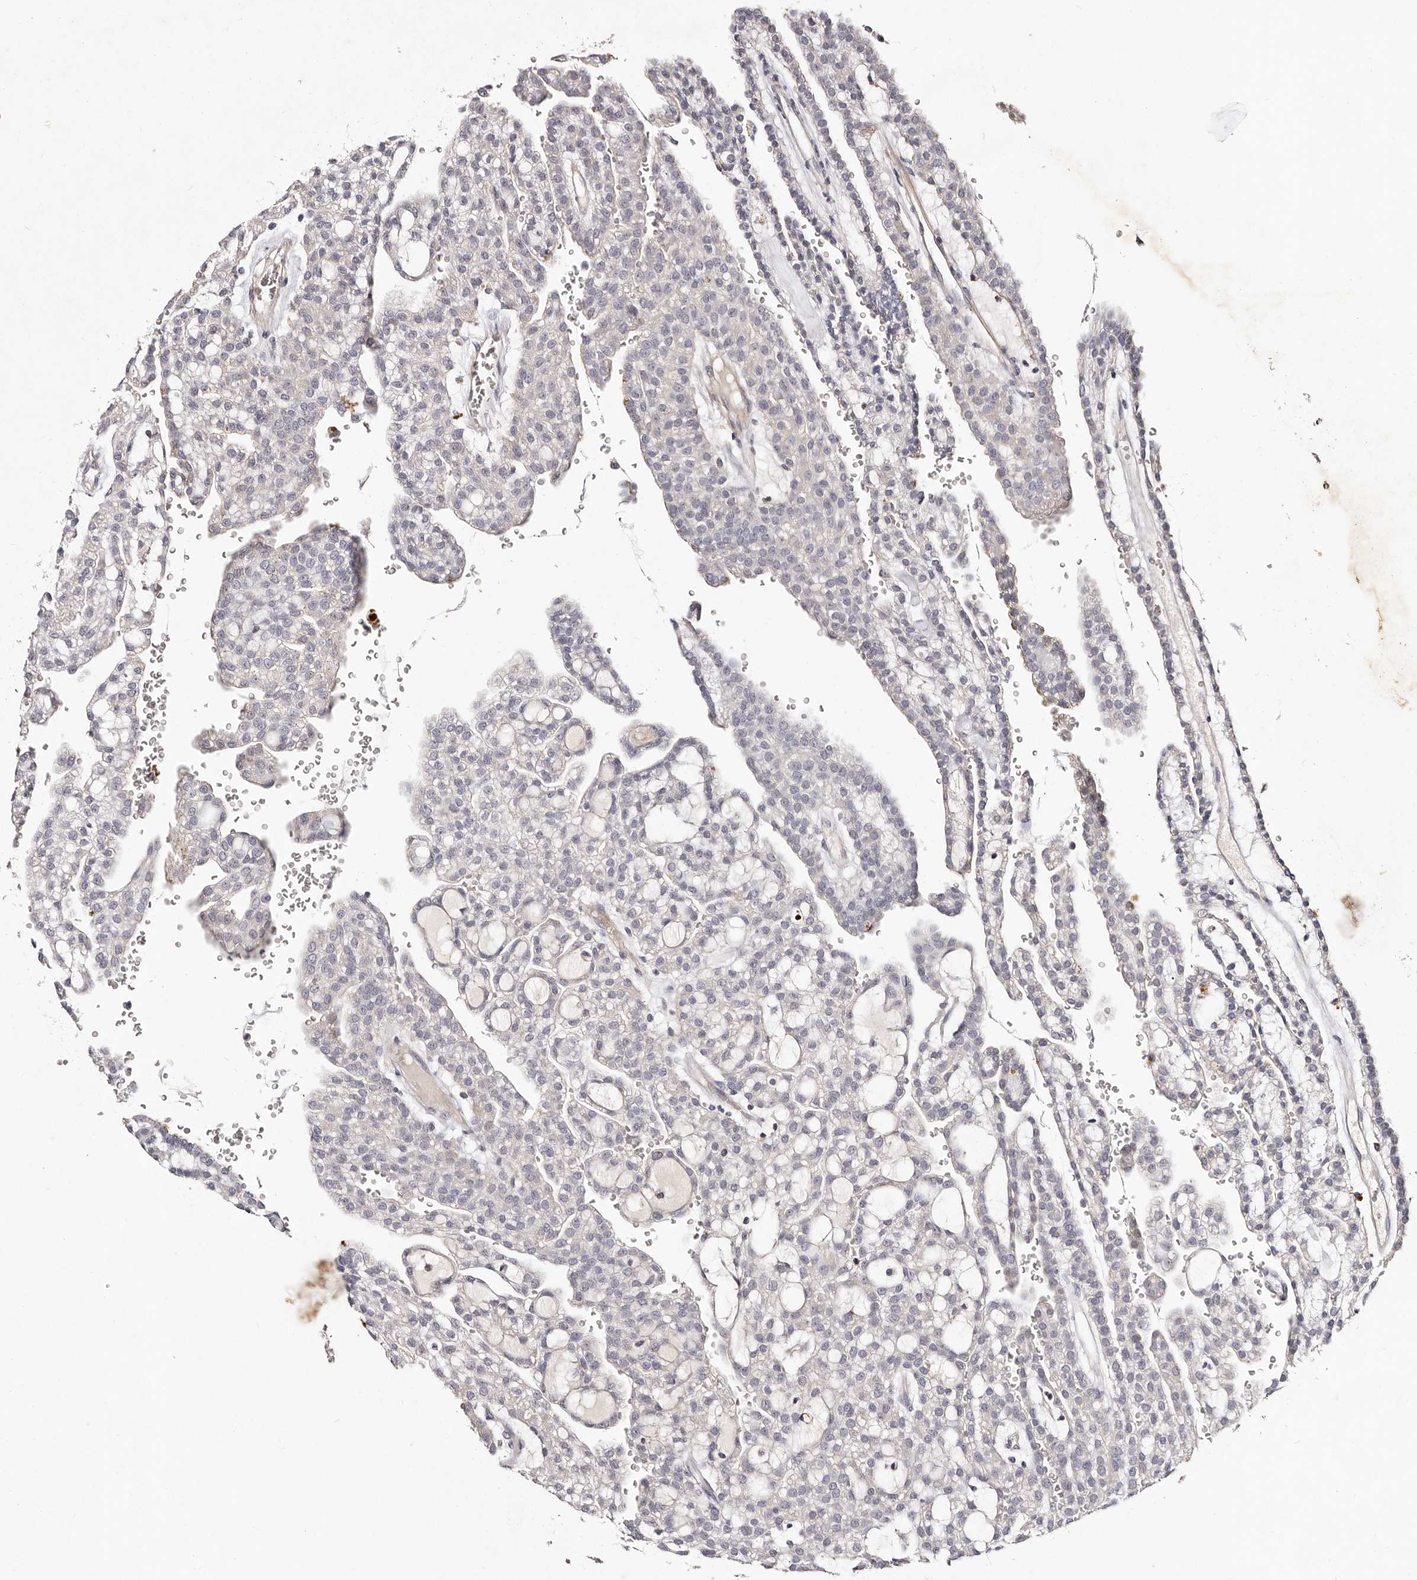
{"staining": {"intensity": "negative", "quantity": "none", "location": "none"}, "tissue": "renal cancer", "cell_type": "Tumor cells", "image_type": "cancer", "snomed": [{"axis": "morphology", "description": "Adenocarcinoma, NOS"}, {"axis": "topography", "description": "Kidney"}], "caption": "This is an immunohistochemistry (IHC) image of human renal adenocarcinoma. There is no positivity in tumor cells.", "gene": "MRPS33", "patient": {"sex": "male", "age": 63}}